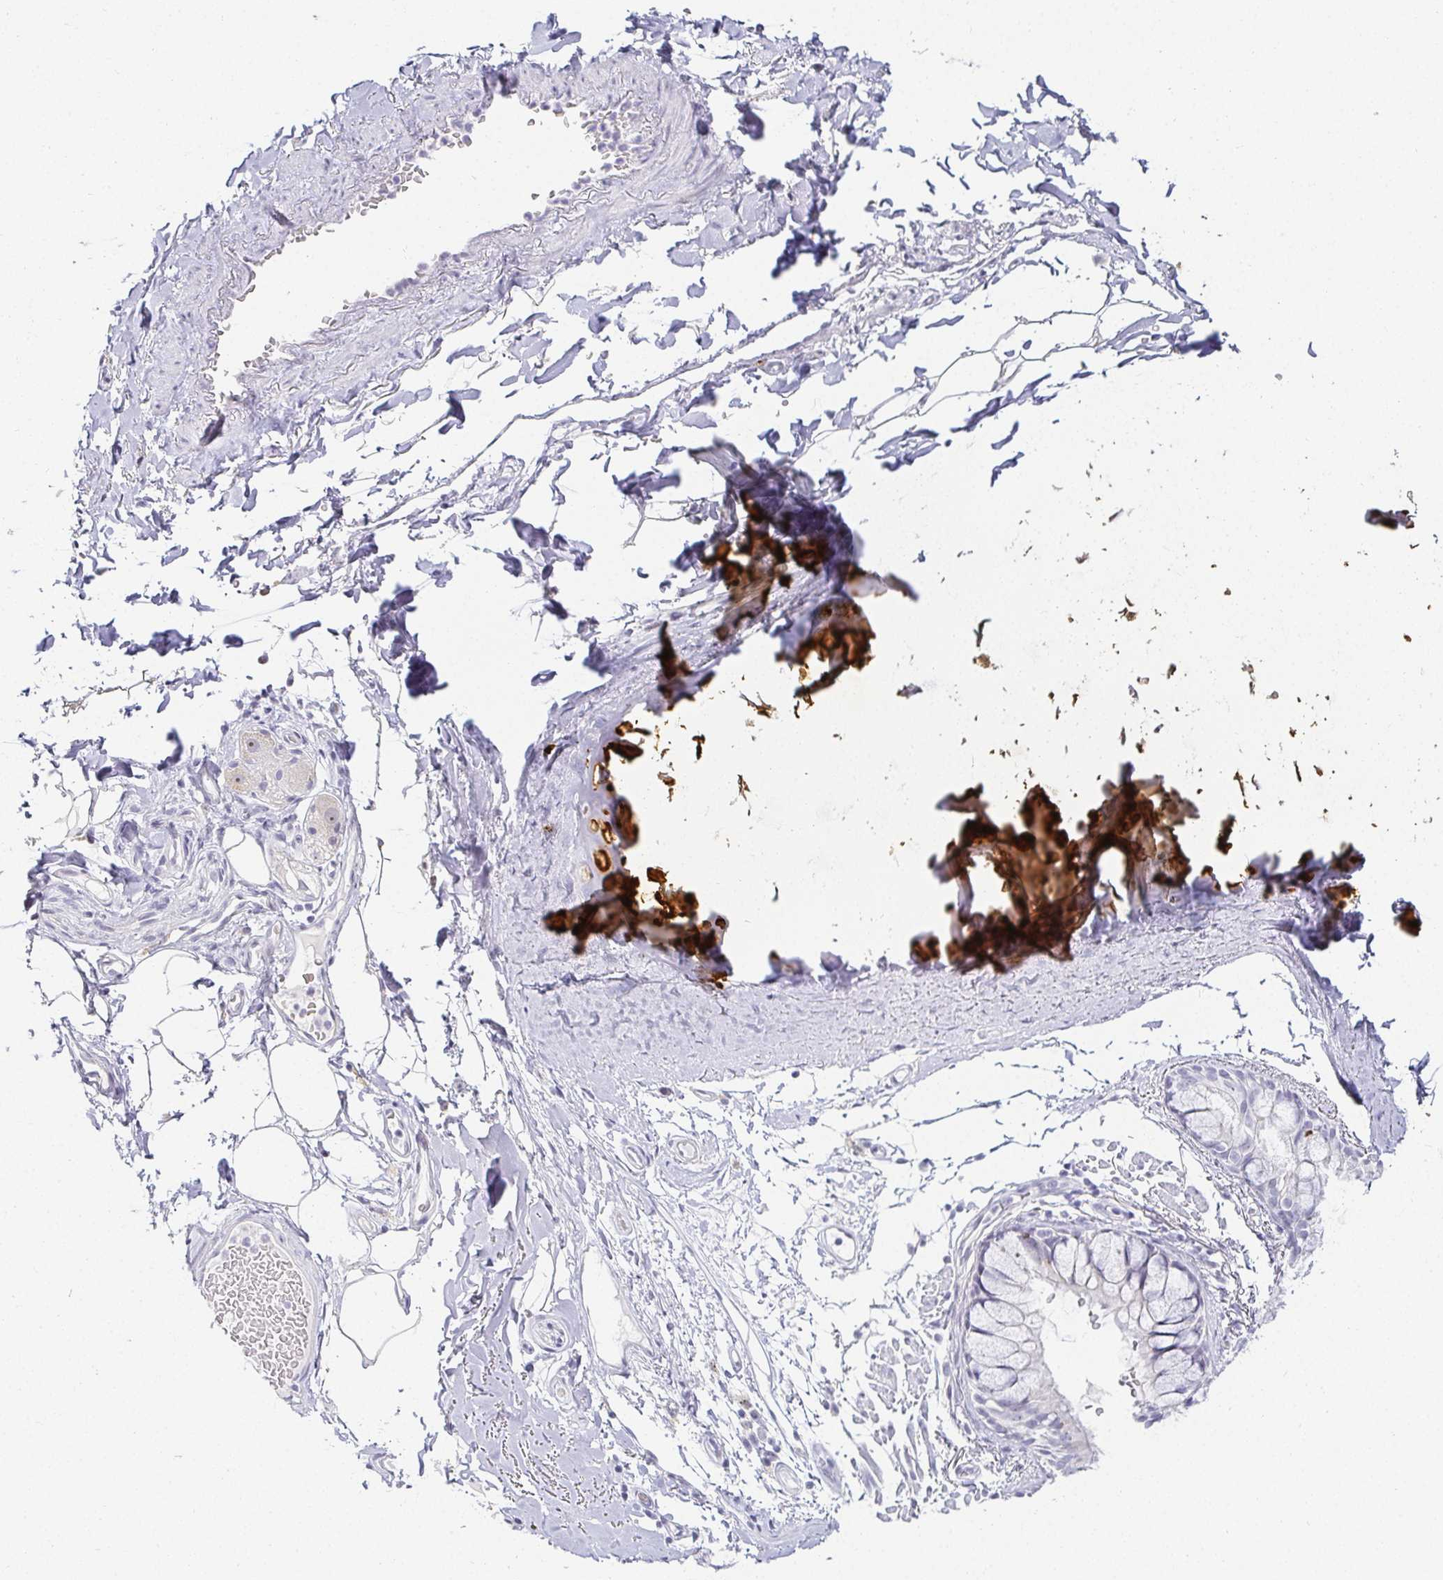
{"staining": {"intensity": "negative", "quantity": "none", "location": "none"}, "tissue": "bronchus", "cell_type": "Respiratory epithelial cells", "image_type": "normal", "snomed": [{"axis": "morphology", "description": "Normal tissue, NOS"}, {"axis": "topography", "description": "Bronchus"}], "caption": "DAB immunohistochemical staining of normal human bronchus shows no significant positivity in respiratory epithelial cells.", "gene": "ACAN", "patient": {"sex": "male", "age": 70}}